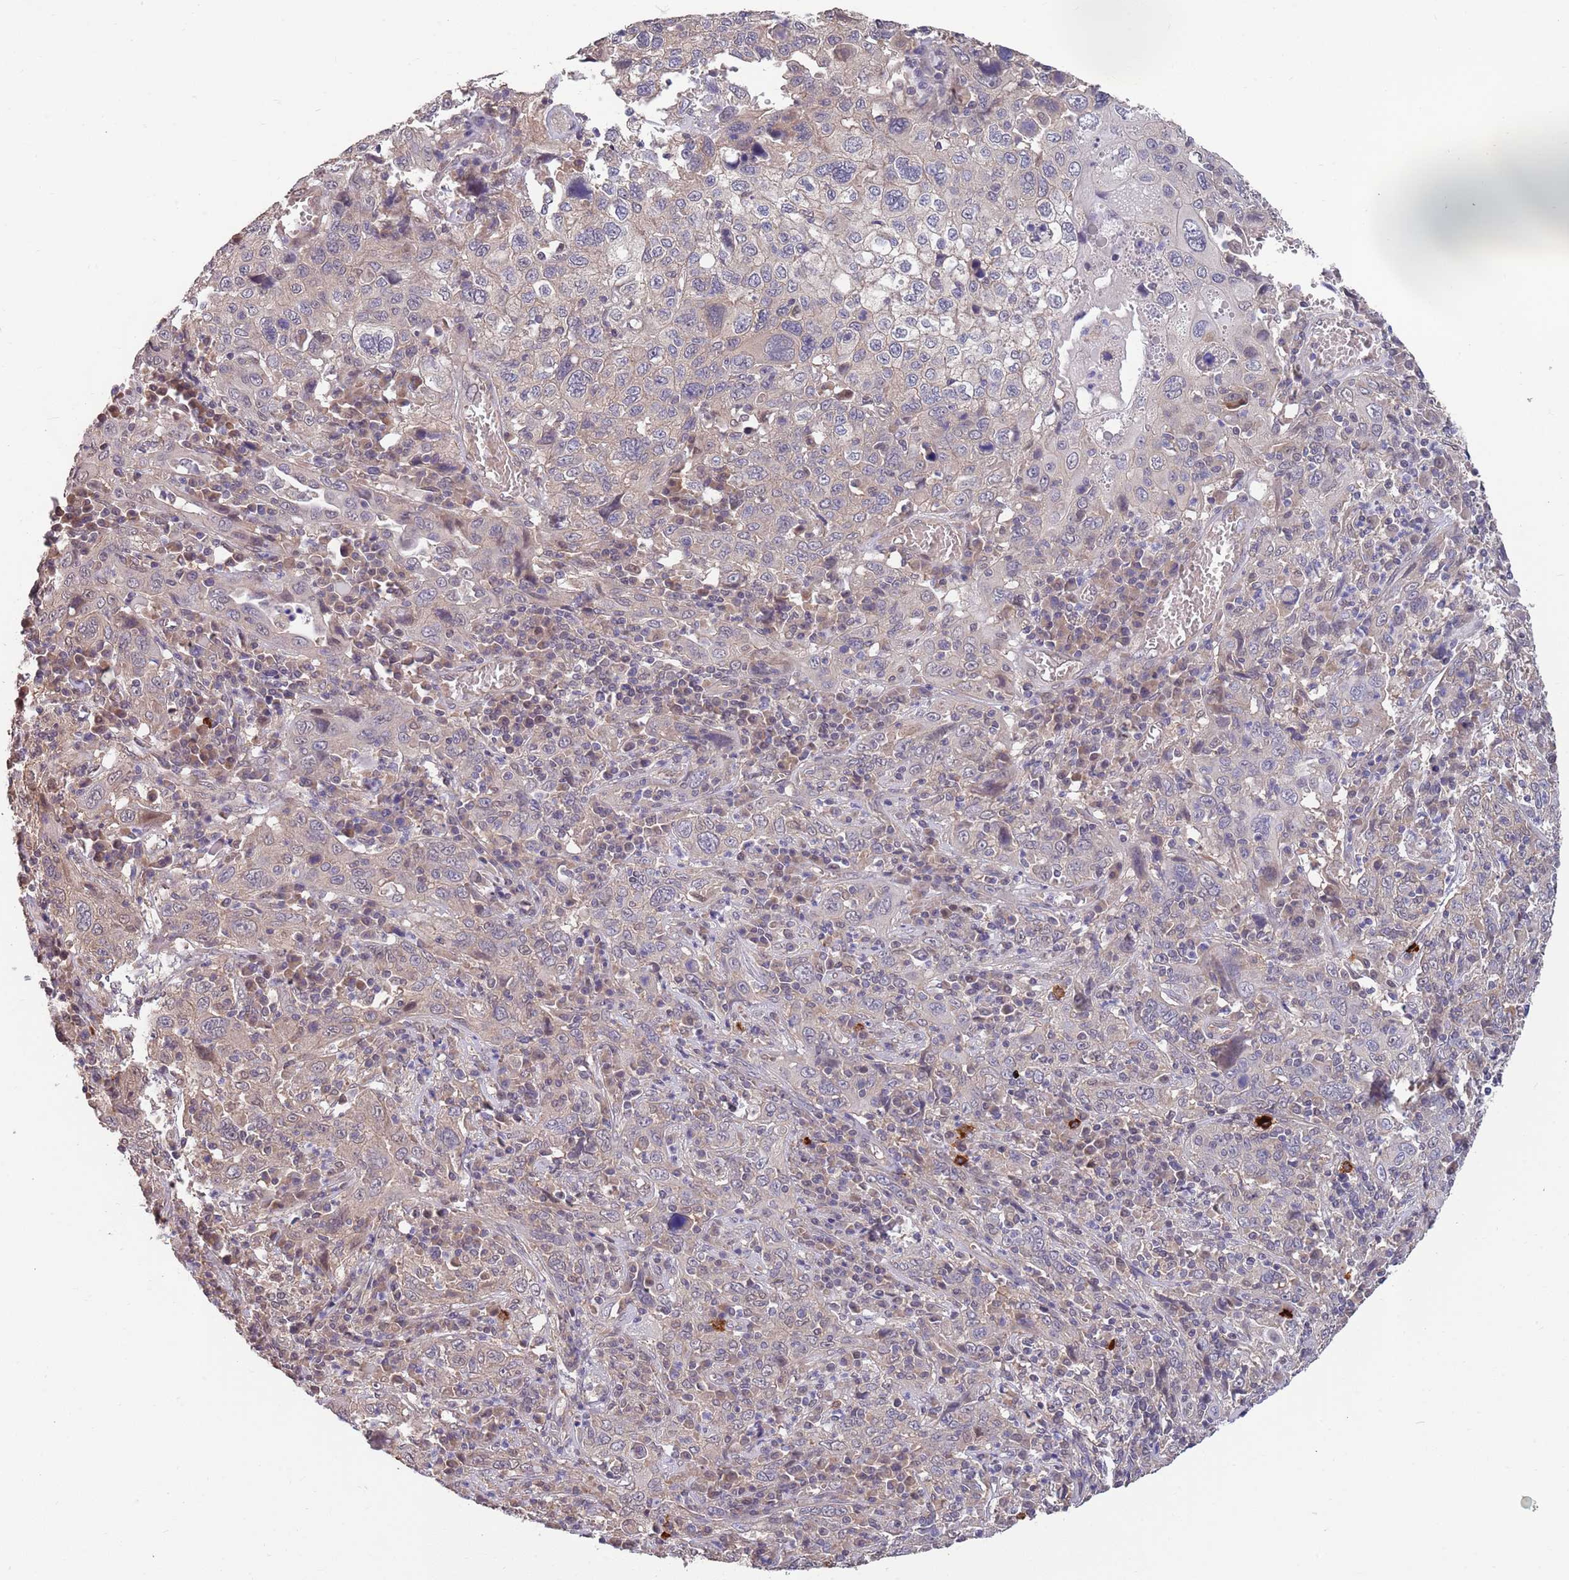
{"staining": {"intensity": "weak", "quantity": "<25%", "location": "cytoplasmic/membranous"}, "tissue": "cervical cancer", "cell_type": "Tumor cells", "image_type": "cancer", "snomed": [{"axis": "morphology", "description": "Squamous cell carcinoma, NOS"}, {"axis": "topography", "description": "Cervix"}], "caption": "Cervical squamous cell carcinoma was stained to show a protein in brown. There is no significant staining in tumor cells.", "gene": "MARVELD2", "patient": {"sex": "female", "age": 46}}